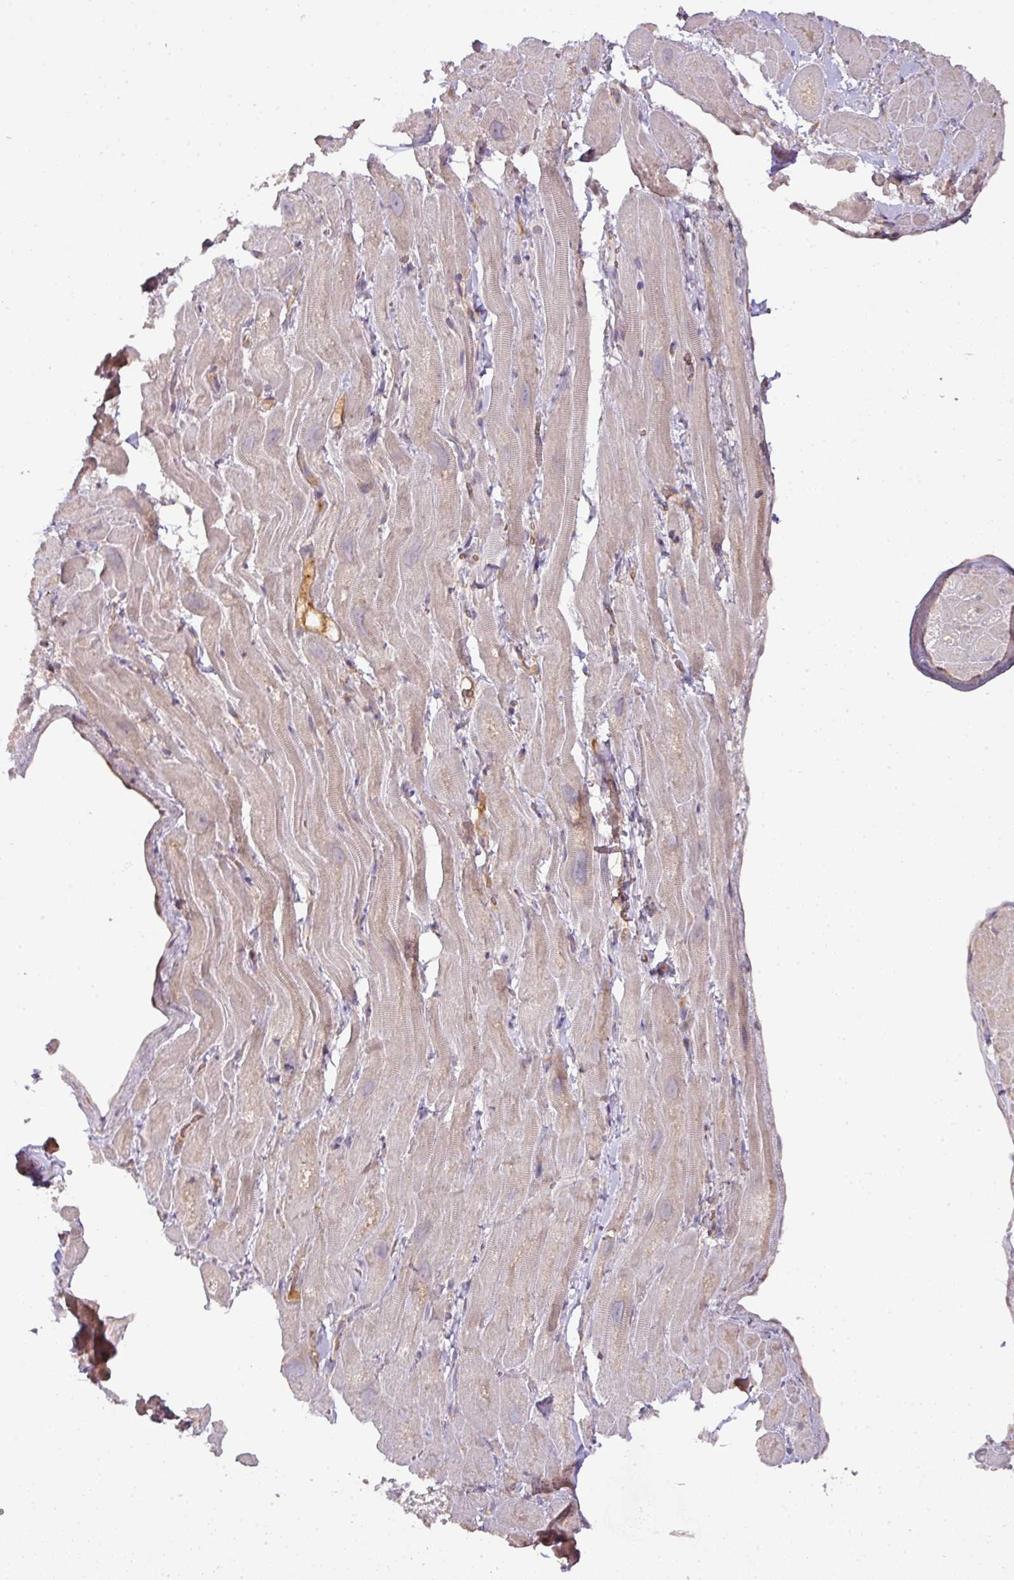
{"staining": {"intensity": "moderate", "quantity": "25%-75%", "location": "cytoplasmic/membranous"}, "tissue": "heart muscle", "cell_type": "Cardiomyocytes", "image_type": "normal", "snomed": [{"axis": "morphology", "description": "Normal tissue, NOS"}, {"axis": "topography", "description": "Heart"}], "caption": "IHC image of unremarkable human heart muscle stained for a protein (brown), which exhibits medium levels of moderate cytoplasmic/membranous expression in approximately 25%-75% of cardiomyocytes.", "gene": "GALP", "patient": {"sex": "male", "age": 49}}